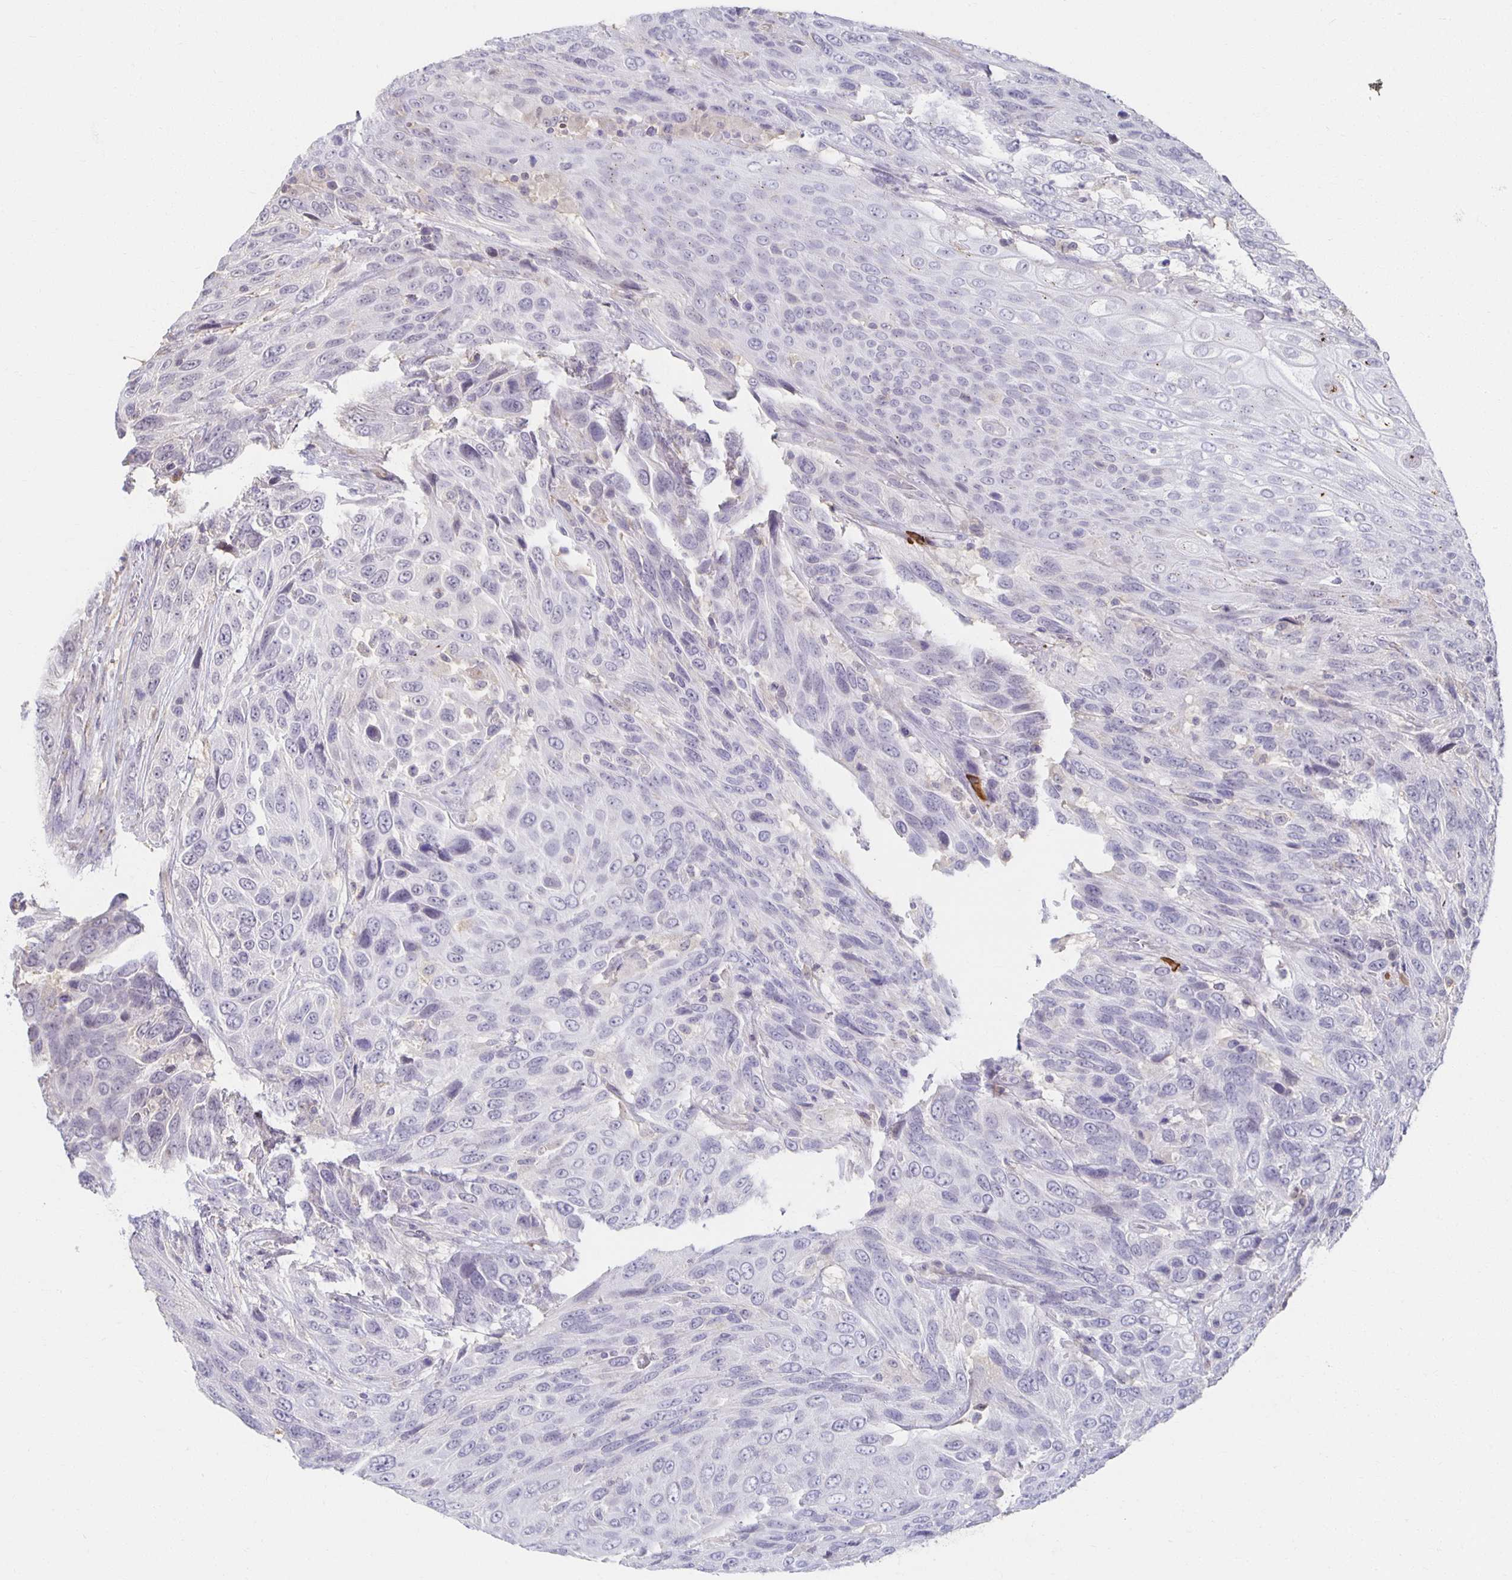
{"staining": {"intensity": "negative", "quantity": "none", "location": "none"}, "tissue": "urothelial cancer", "cell_type": "Tumor cells", "image_type": "cancer", "snomed": [{"axis": "morphology", "description": "Urothelial carcinoma, High grade"}, {"axis": "topography", "description": "Urinary bladder"}], "caption": "Immunohistochemical staining of human urothelial cancer demonstrates no significant staining in tumor cells. Brightfield microscopy of immunohistochemistry stained with DAB (3,3'-diaminobenzidine) (brown) and hematoxylin (blue), captured at high magnification.", "gene": "ZNF692", "patient": {"sex": "female", "age": 70}}